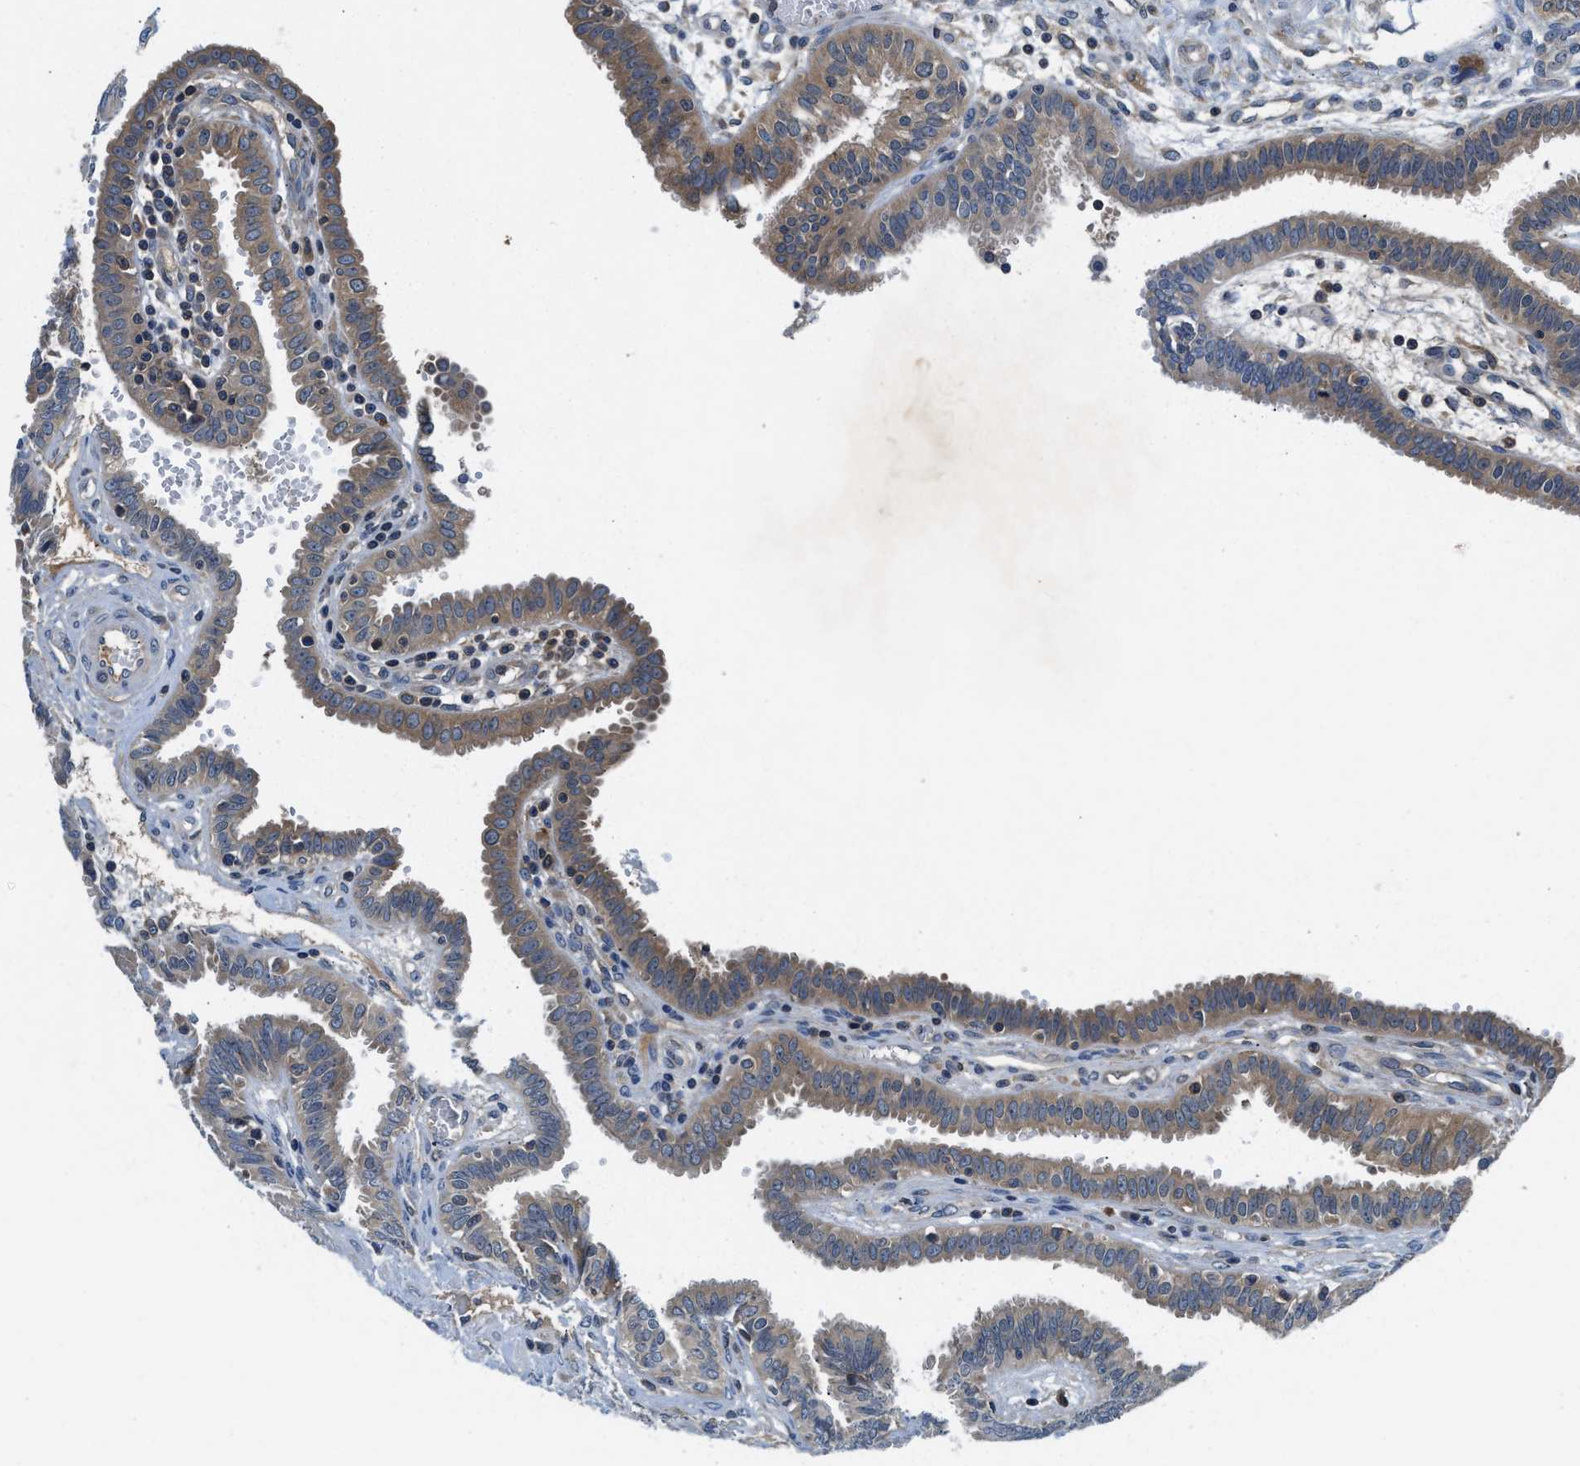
{"staining": {"intensity": "weak", "quantity": "<25%", "location": "cytoplasmic/membranous"}, "tissue": "fallopian tube", "cell_type": "Glandular cells", "image_type": "normal", "snomed": [{"axis": "morphology", "description": "Normal tissue, NOS"}, {"axis": "topography", "description": "Fallopian tube"}, {"axis": "topography", "description": "Placenta"}], "caption": "Immunohistochemical staining of normal human fallopian tube displays no significant staining in glandular cells.", "gene": "PAFAH2", "patient": {"sex": "female", "age": 32}}